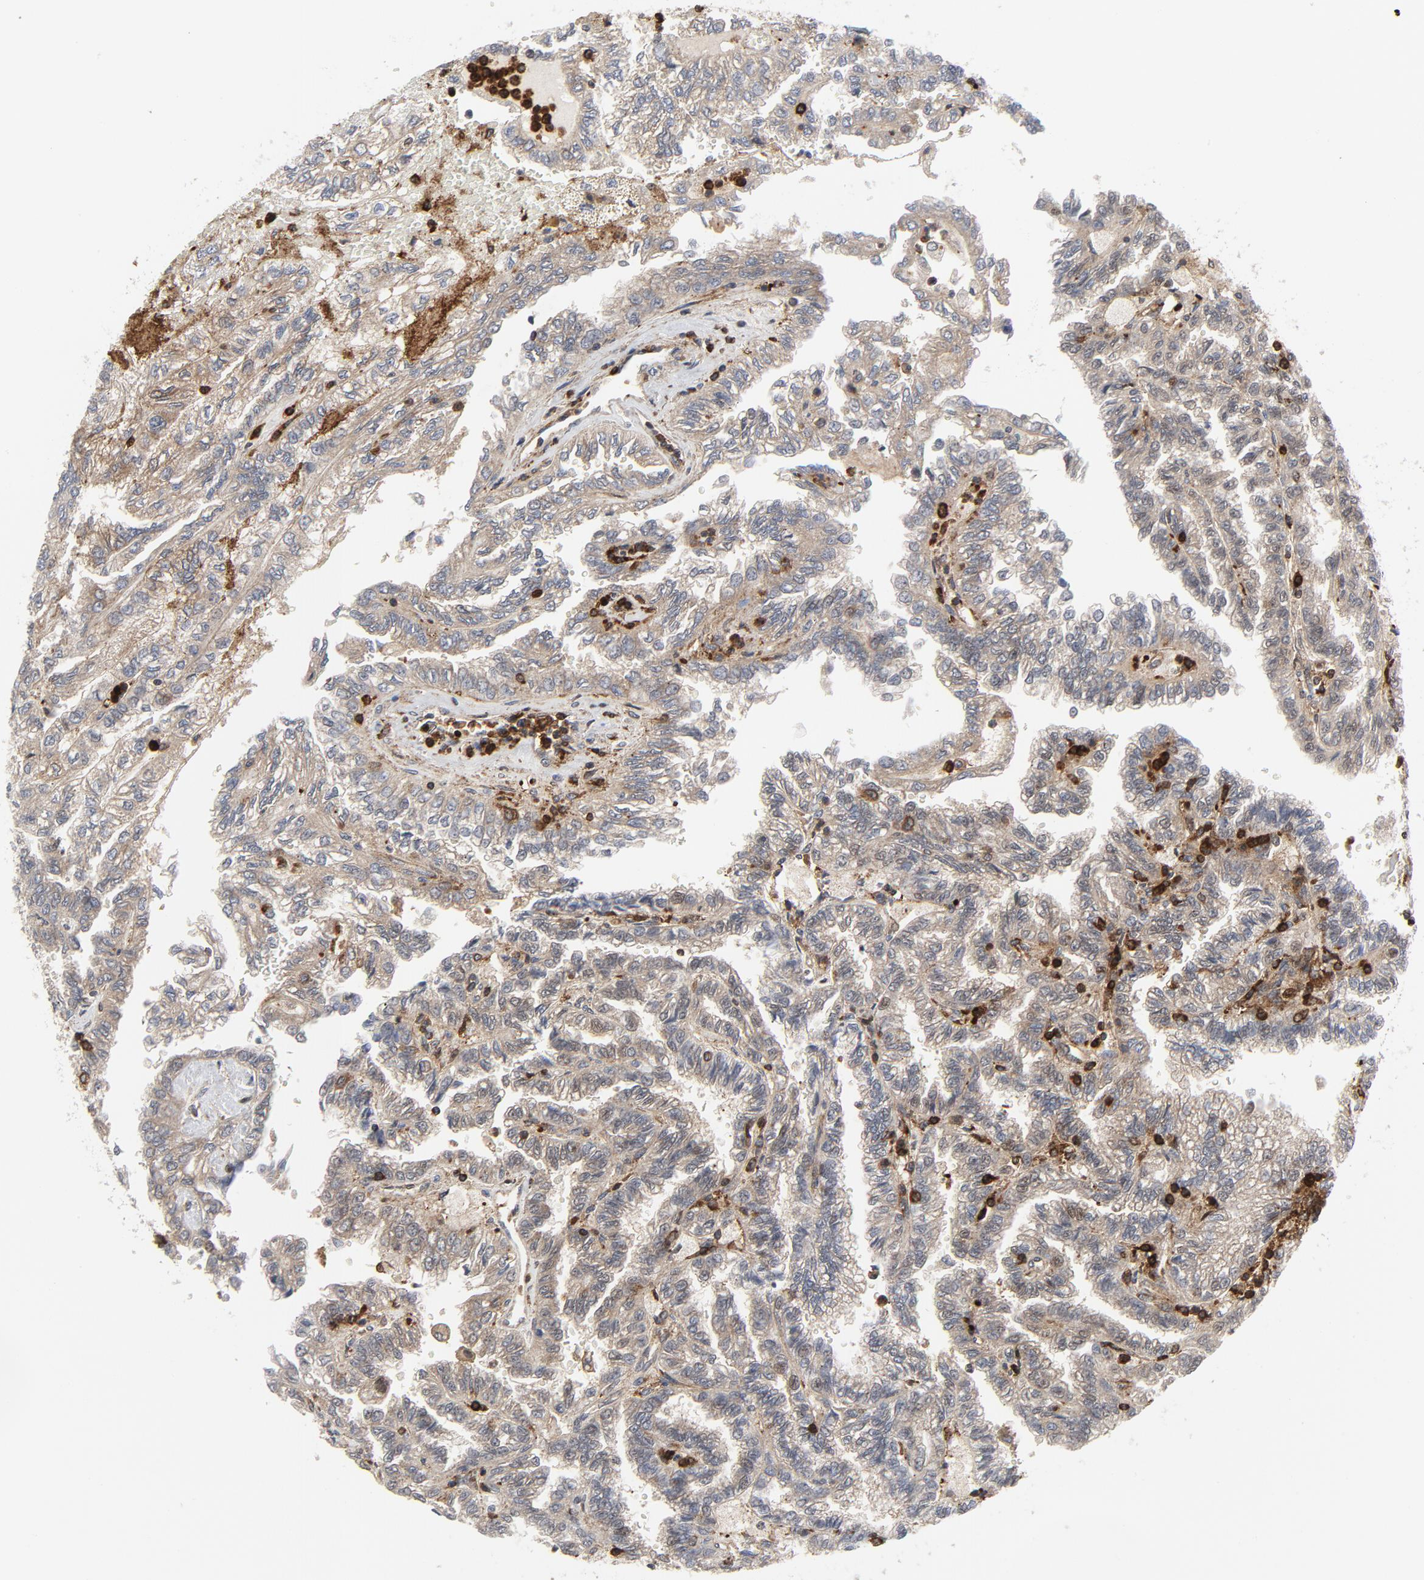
{"staining": {"intensity": "weak", "quantity": ">75%", "location": "cytoplasmic/membranous"}, "tissue": "renal cancer", "cell_type": "Tumor cells", "image_type": "cancer", "snomed": [{"axis": "morphology", "description": "Inflammation, NOS"}, {"axis": "morphology", "description": "Adenocarcinoma, NOS"}, {"axis": "topography", "description": "Kidney"}], "caption": "Immunohistochemical staining of human renal cancer shows low levels of weak cytoplasmic/membranous expression in about >75% of tumor cells. The protein is shown in brown color, while the nuclei are stained blue.", "gene": "YES1", "patient": {"sex": "male", "age": 68}}